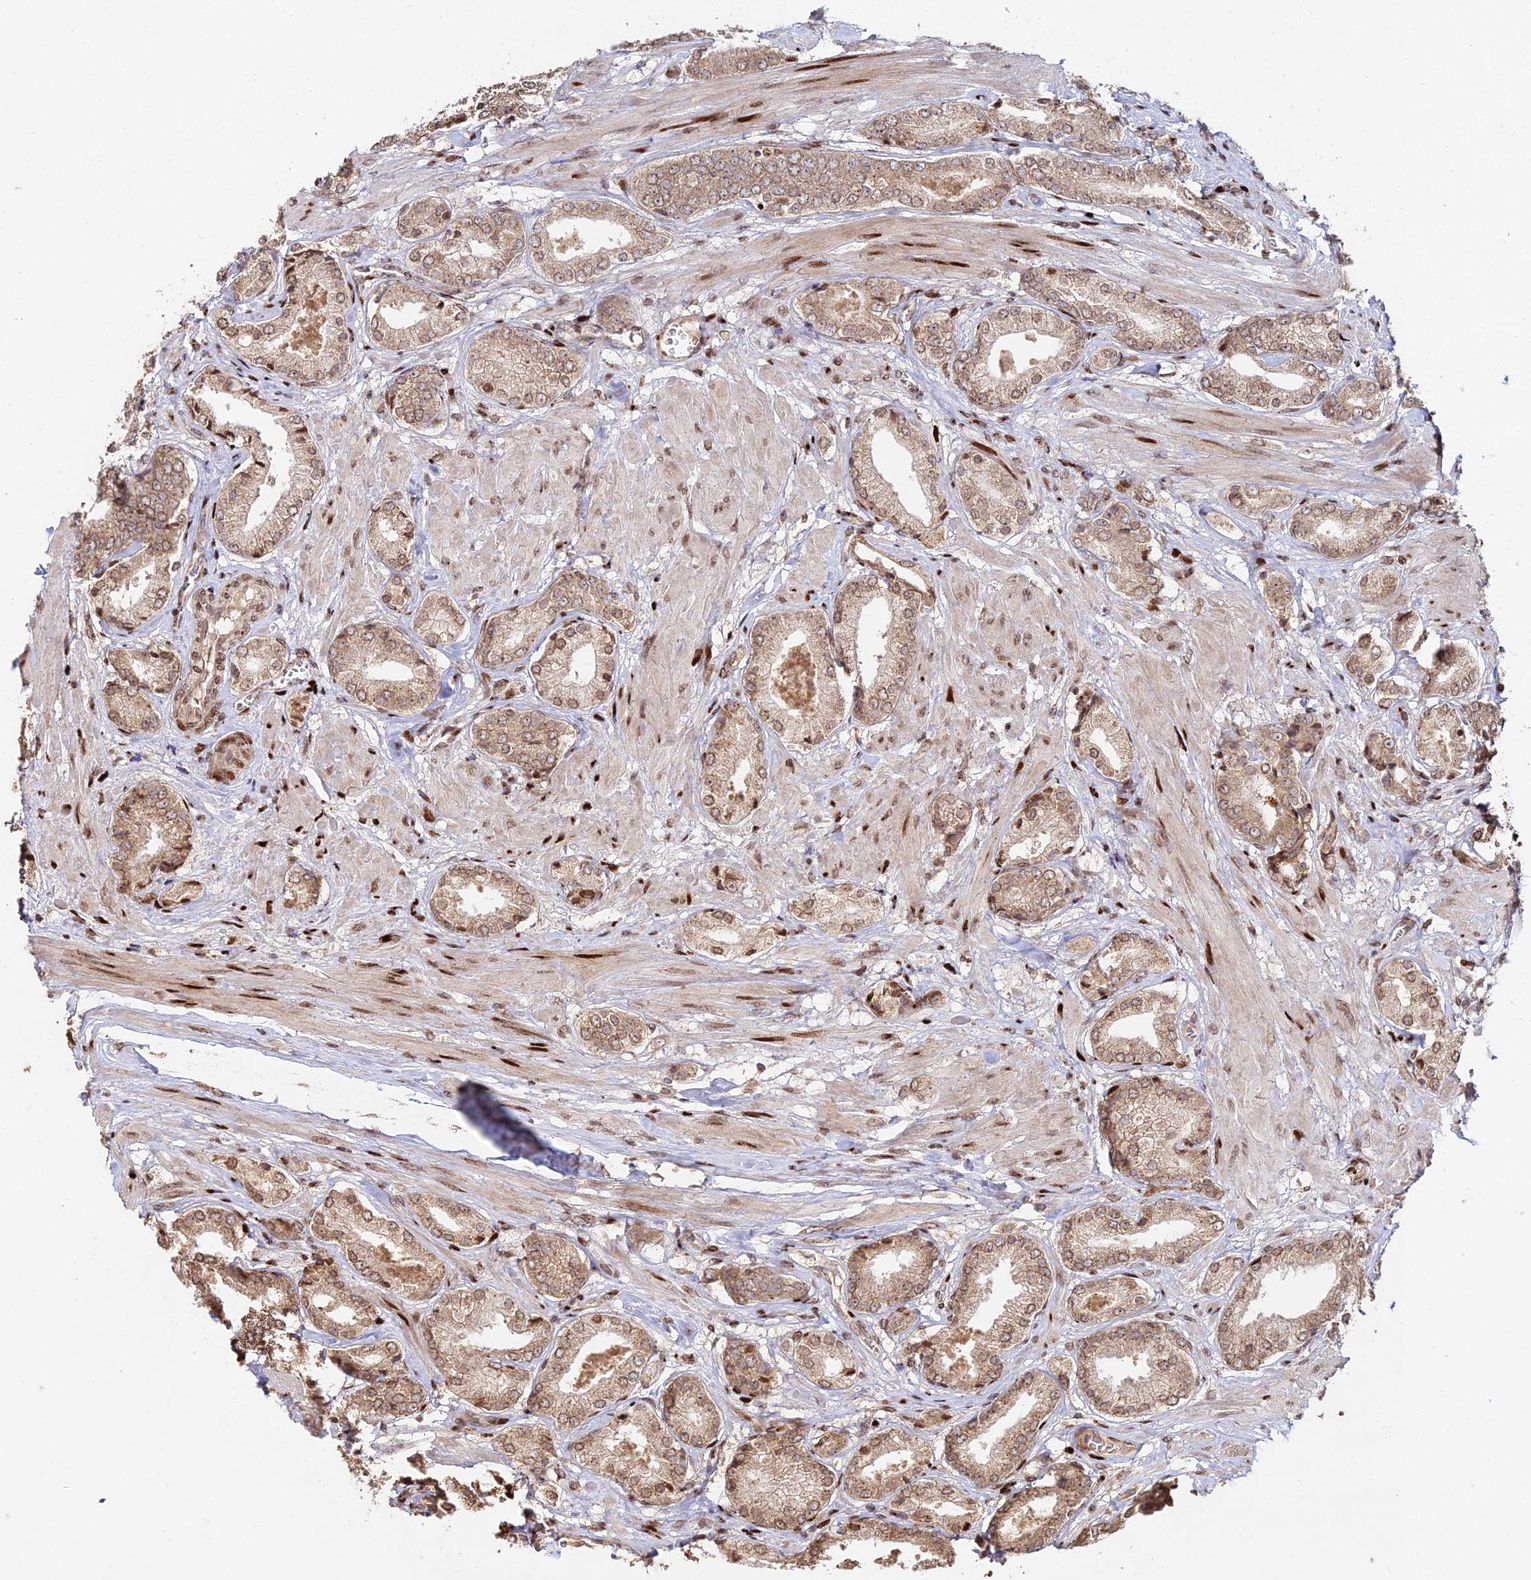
{"staining": {"intensity": "moderate", "quantity": ">75%", "location": "cytoplasmic/membranous,nuclear"}, "tissue": "prostate cancer", "cell_type": "Tumor cells", "image_type": "cancer", "snomed": [{"axis": "morphology", "description": "Adenocarcinoma, High grade"}, {"axis": "topography", "description": "Prostate and seminal vesicle, NOS"}], "caption": "This micrograph displays IHC staining of prostate adenocarcinoma (high-grade), with medium moderate cytoplasmic/membranous and nuclear staining in about >75% of tumor cells.", "gene": "RBMS2", "patient": {"sex": "male", "age": 64}}